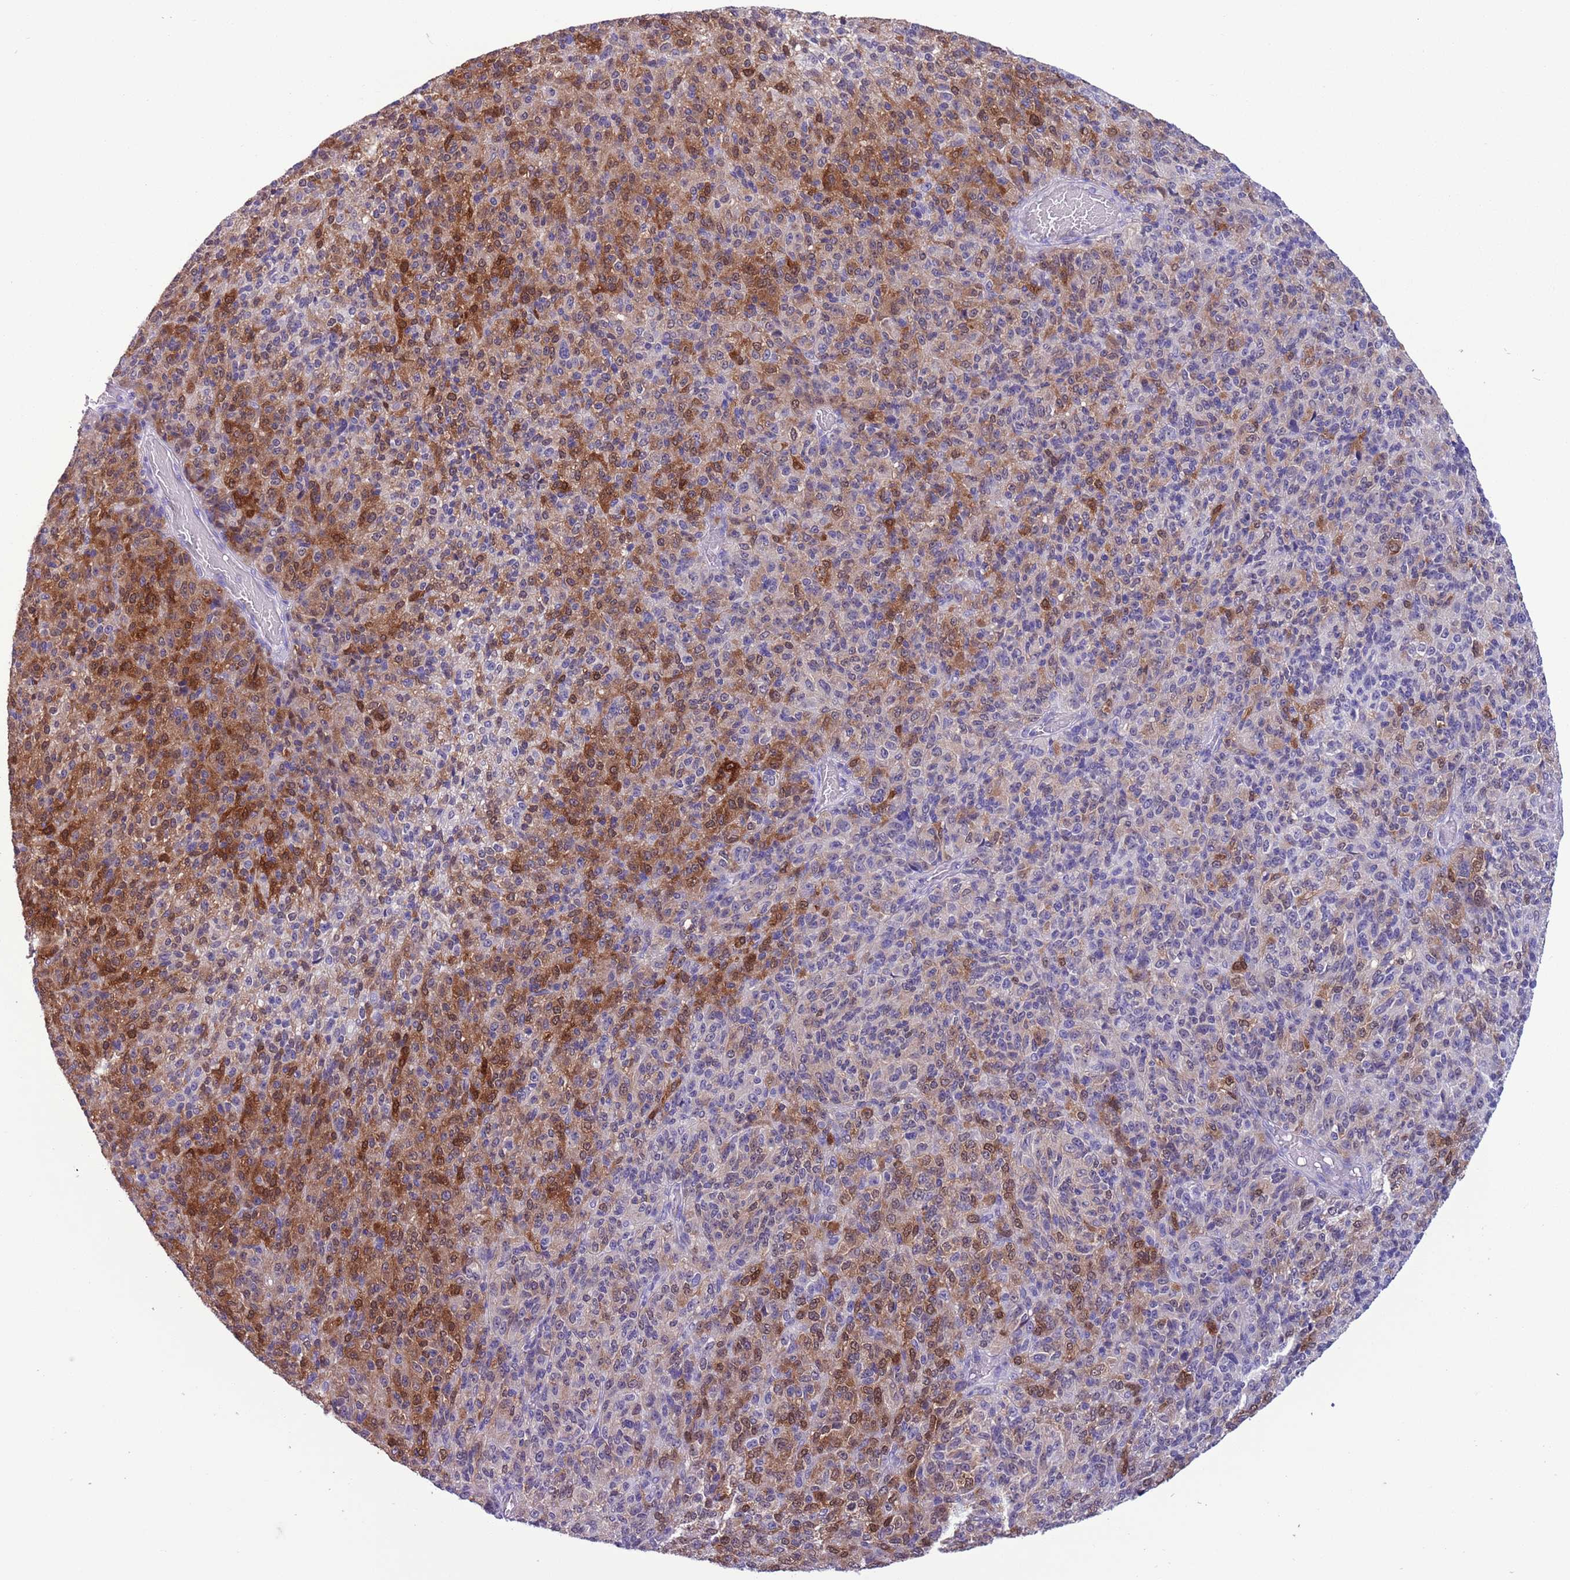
{"staining": {"intensity": "strong", "quantity": "25%-75%", "location": "cytoplasmic/membranous,nuclear"}, "tissue": "melanoma", "cell_type": "Tumor cells", "image_type": "cancer", "snomed": [{"axis": "morphology", "description": "Malignant melanoma, Metastatic site"}, {"axis": "topography", "description": "Brain"}], "caption": "The immunohistochemical stain shows strong cytoplasmic/membranous and nuclear positivity in tumor cells of malignant melanoma (metastatic site) tissue.", "gene": "PFKFB2", "patient": {"sex": "female", "age": 56}}